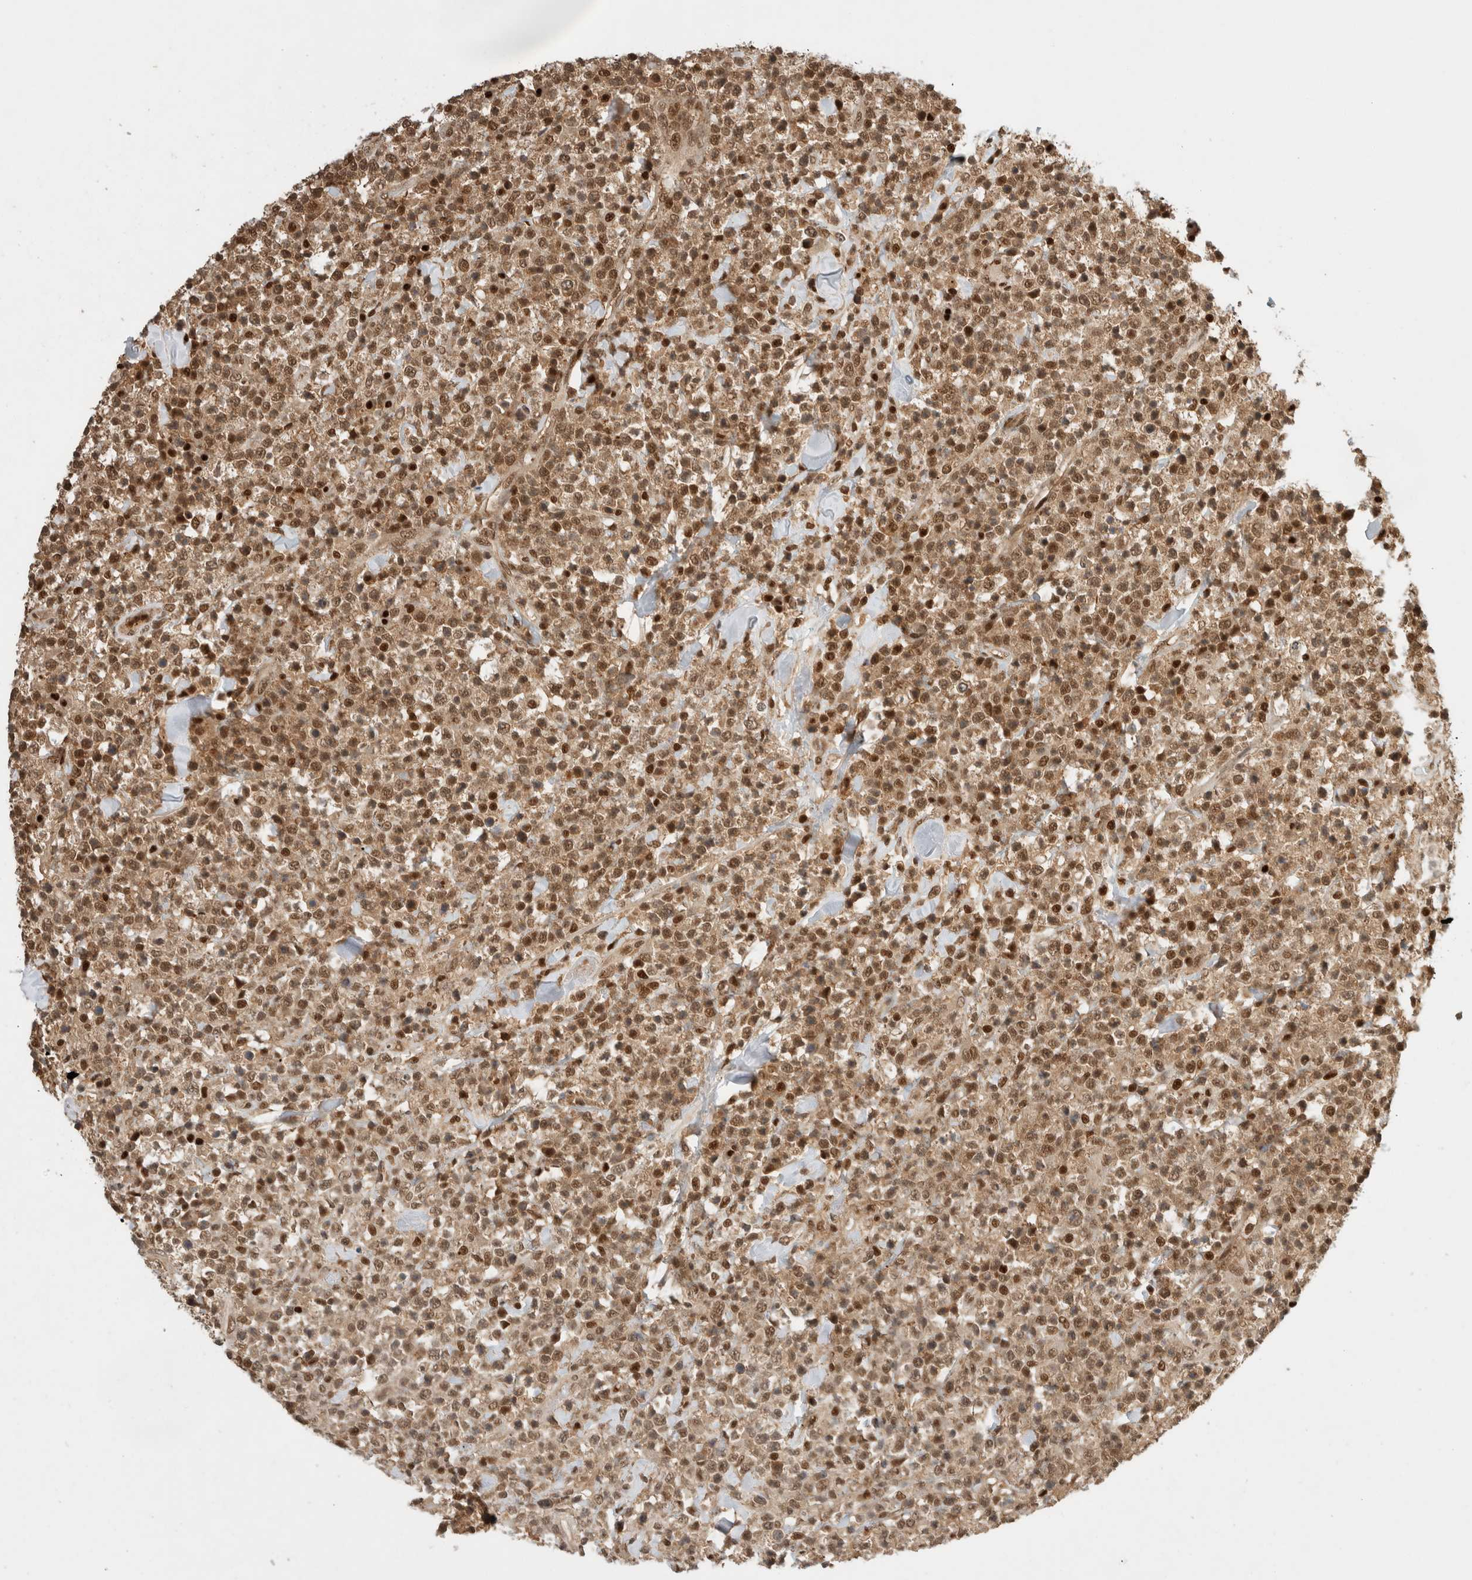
{"staining": {"intensity": "moderate", "quantity": ">75%", "location": "cytoplasmic/membranous,nuclear"}, "tissue": "lymphoma", "cell_type": "Tumor cells", "image_type": "cancer", "snomed": [{"axis": "morphology", "description": "Malignant lymphoma, non-Hodgkin's type, High grade"}, {"axis": "topography", "description": "Colon"}], "caption": "DAB immunohistochemical staining of human lymphoma displays moderate cytoplasmic/membranous and nuclear protein positivity in about >75% of tumor cells.", "gene": "SNRNP40", "patient": {"sex": "female", "age": 53}}